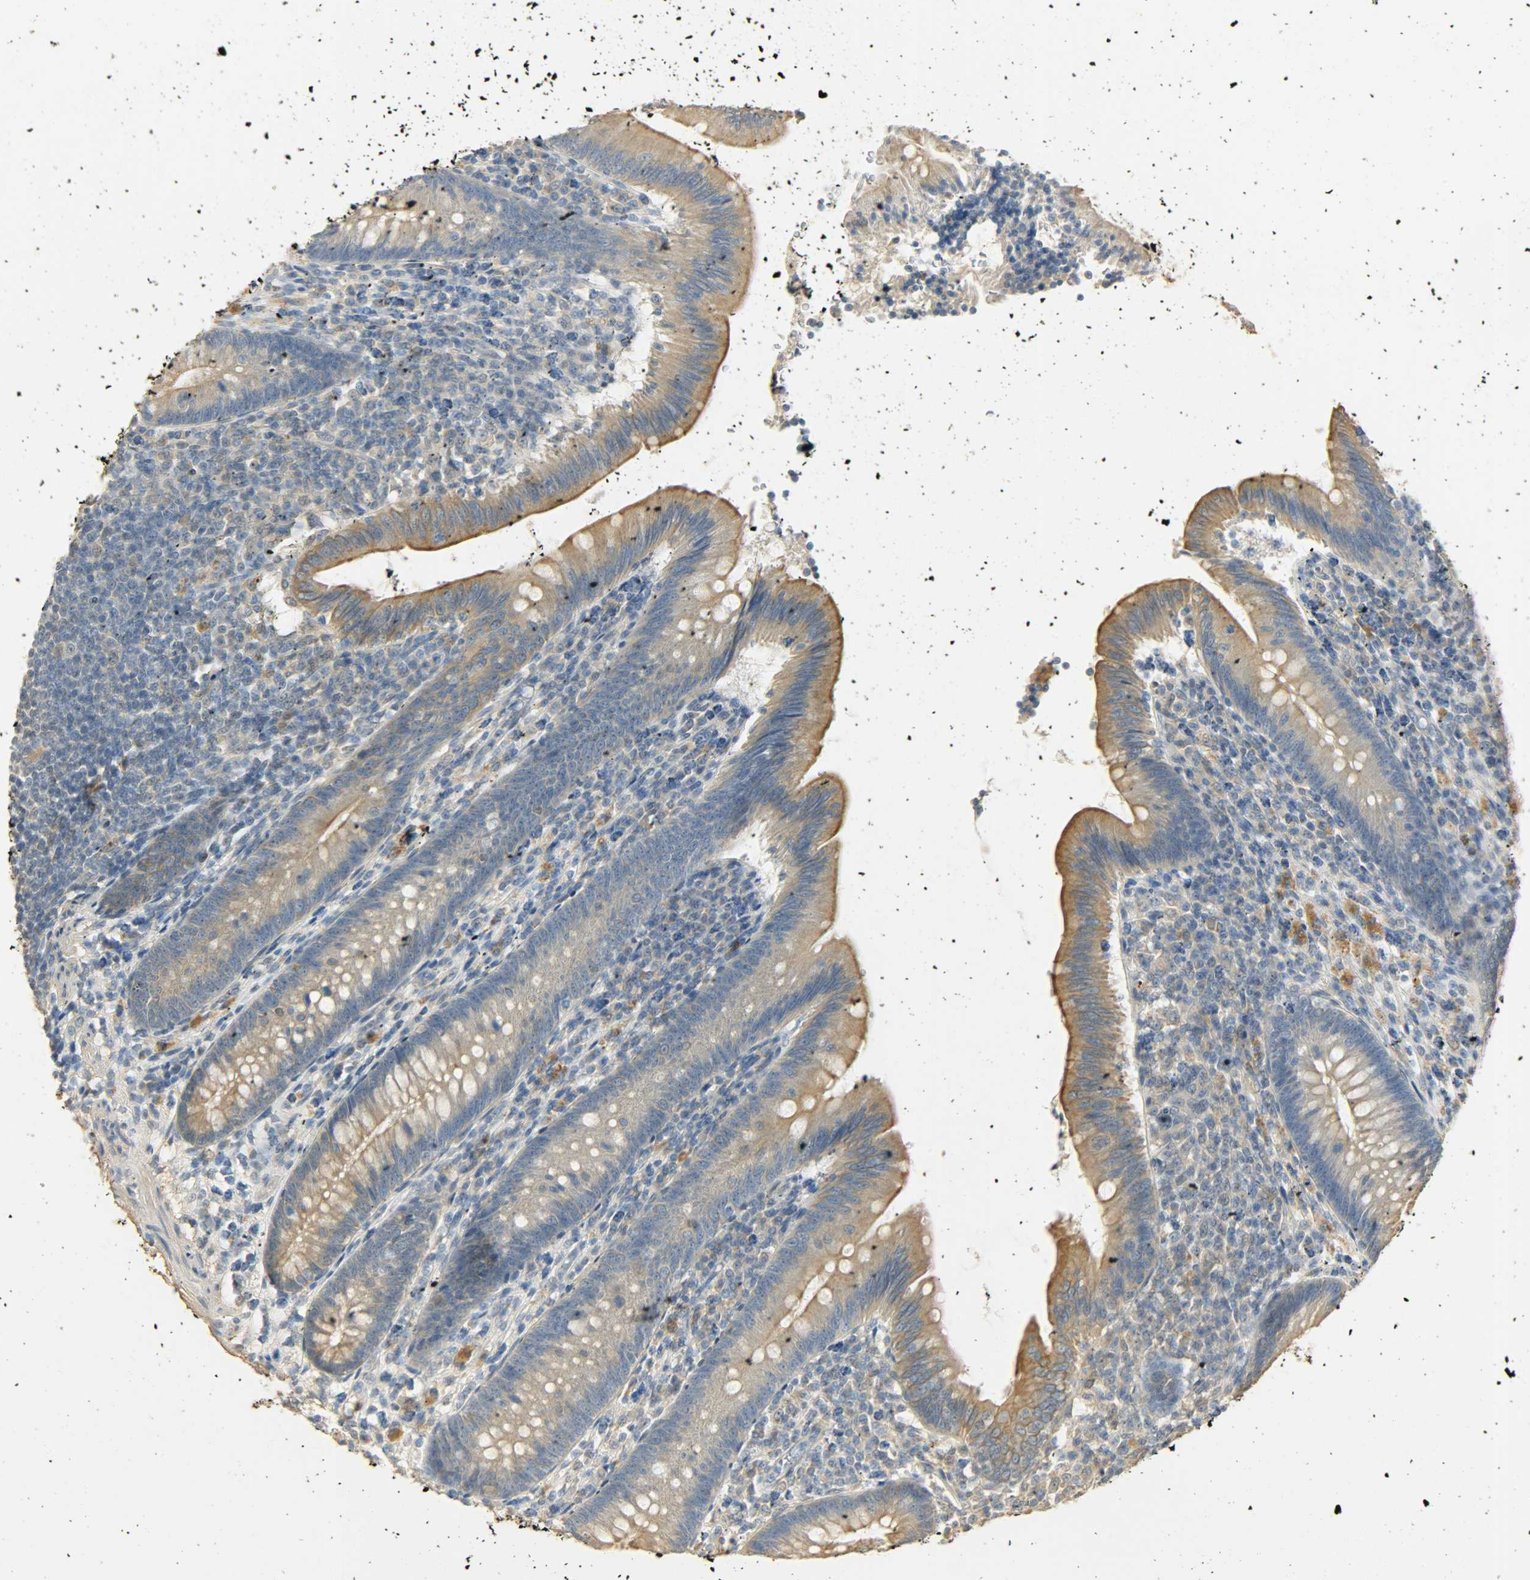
{"staining": {"intensity": "moderate", "quantity": ">75%", "location": "cytoplasmic/membranous"}, "tissue": "appendix", "cell_type": "Glandular cells", "image_type": "normal", "snomed": [{"axis": "morphology", "description": "Normal tissue, NOS"}, {"axis": "morphology", "description": "Inflammation, NOS"}, {"axis": "topography", "description": "Appendix"}], "caption": "The immunohistochemical stain labels moderate cytoplasmic/membranous staining in glandular cells of normal appendix.", "gene": "USP13", "patient": {"sex": "male", "age": 46}}